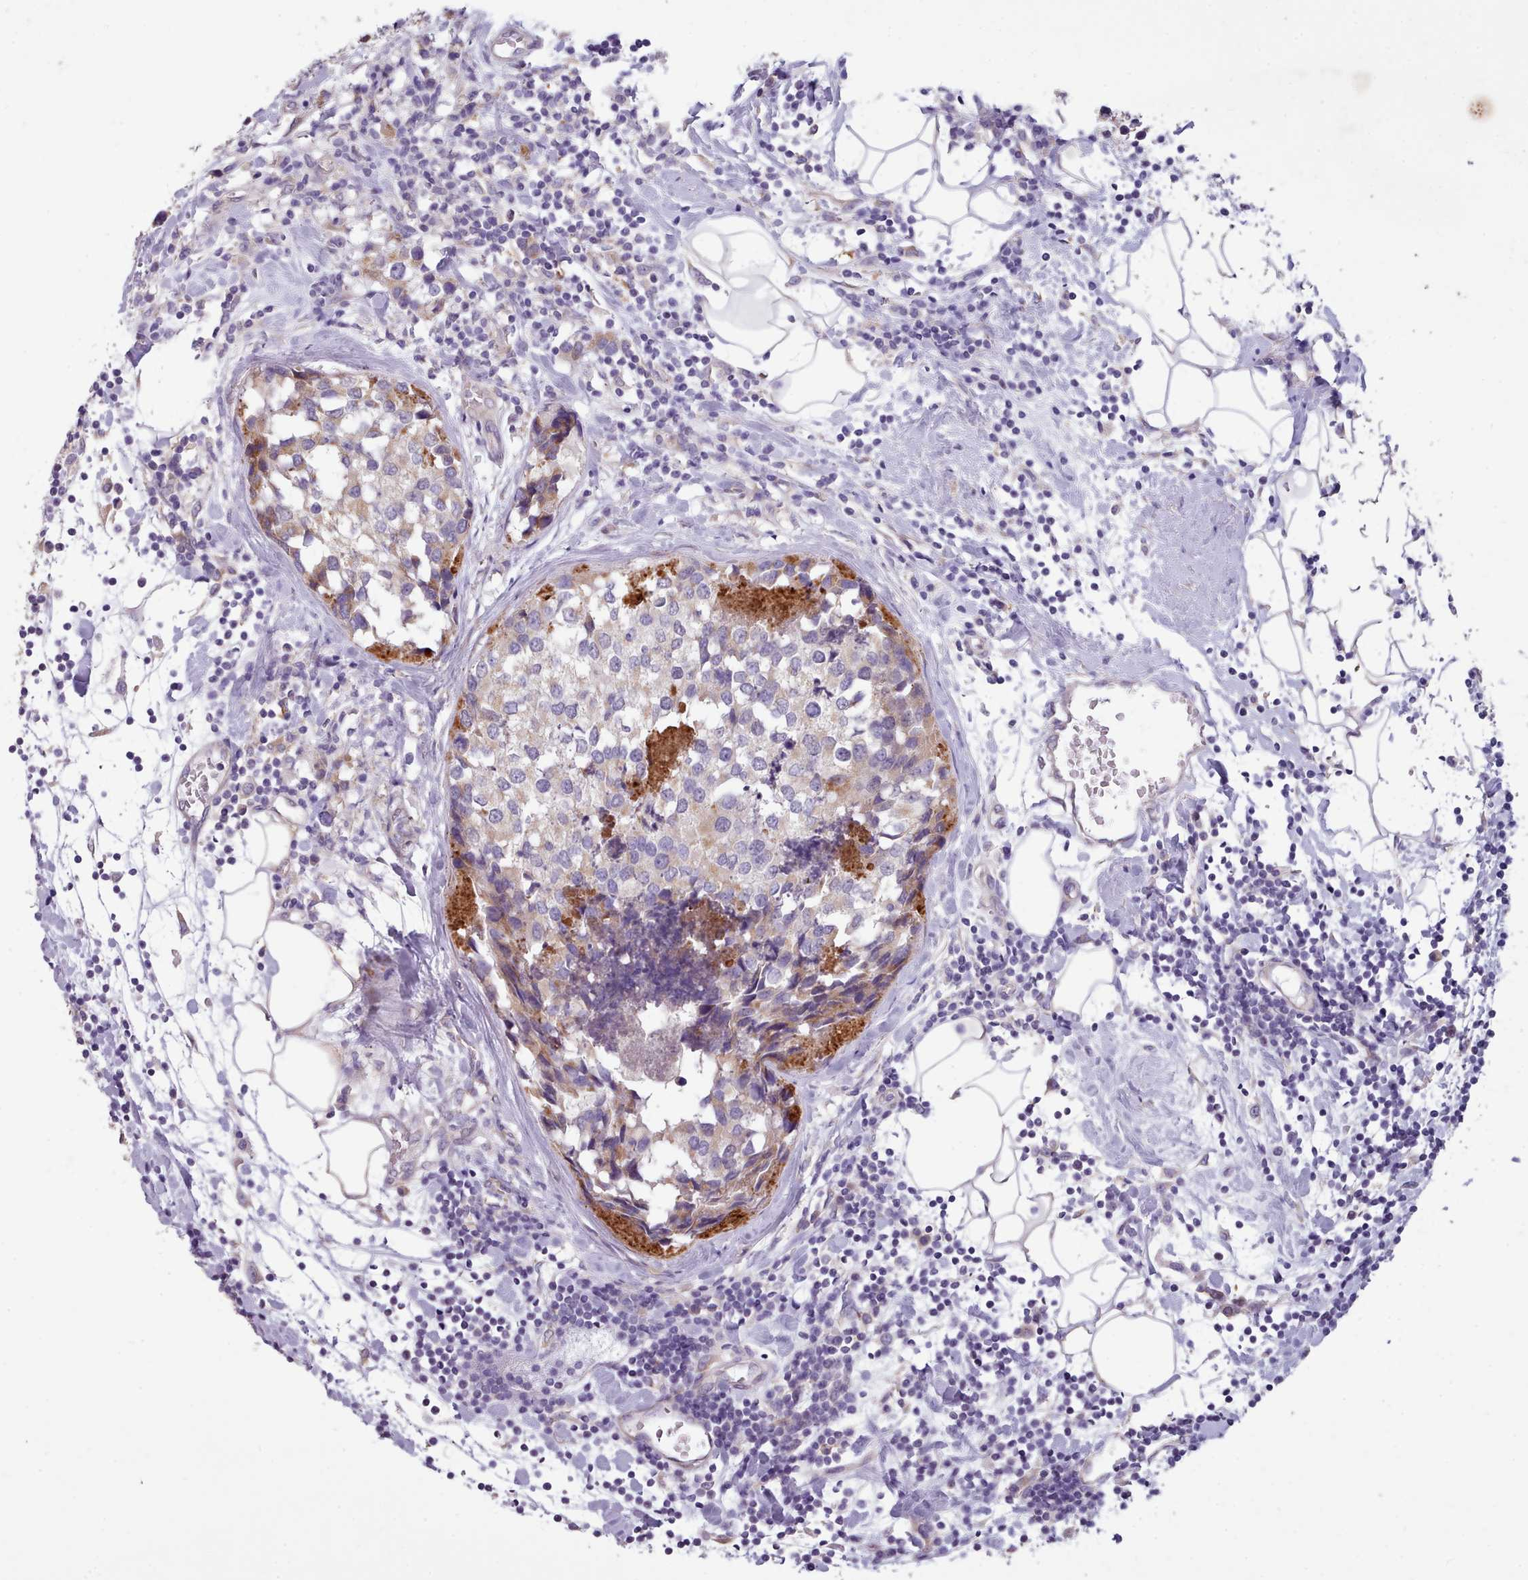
{"staining": {"intensity": "weak", "quantity": "<25%", "location": "cytoplasmic/membranous"}, "tissue": "breast cancer", "cell_type": "Tumor cells", "image_type": "cancer", "snomed": [{"axis": "morphology", "description": "Lobular carcinoma"}, {"axis": "topography", "description": "Breast"}], "caption": "Immunohistochemical staining of breast lobular carcinoma demonstrates no significant staining in tumor cells.", "gene": "DPF1", "patient": {"sex": "female", "age": 59}}